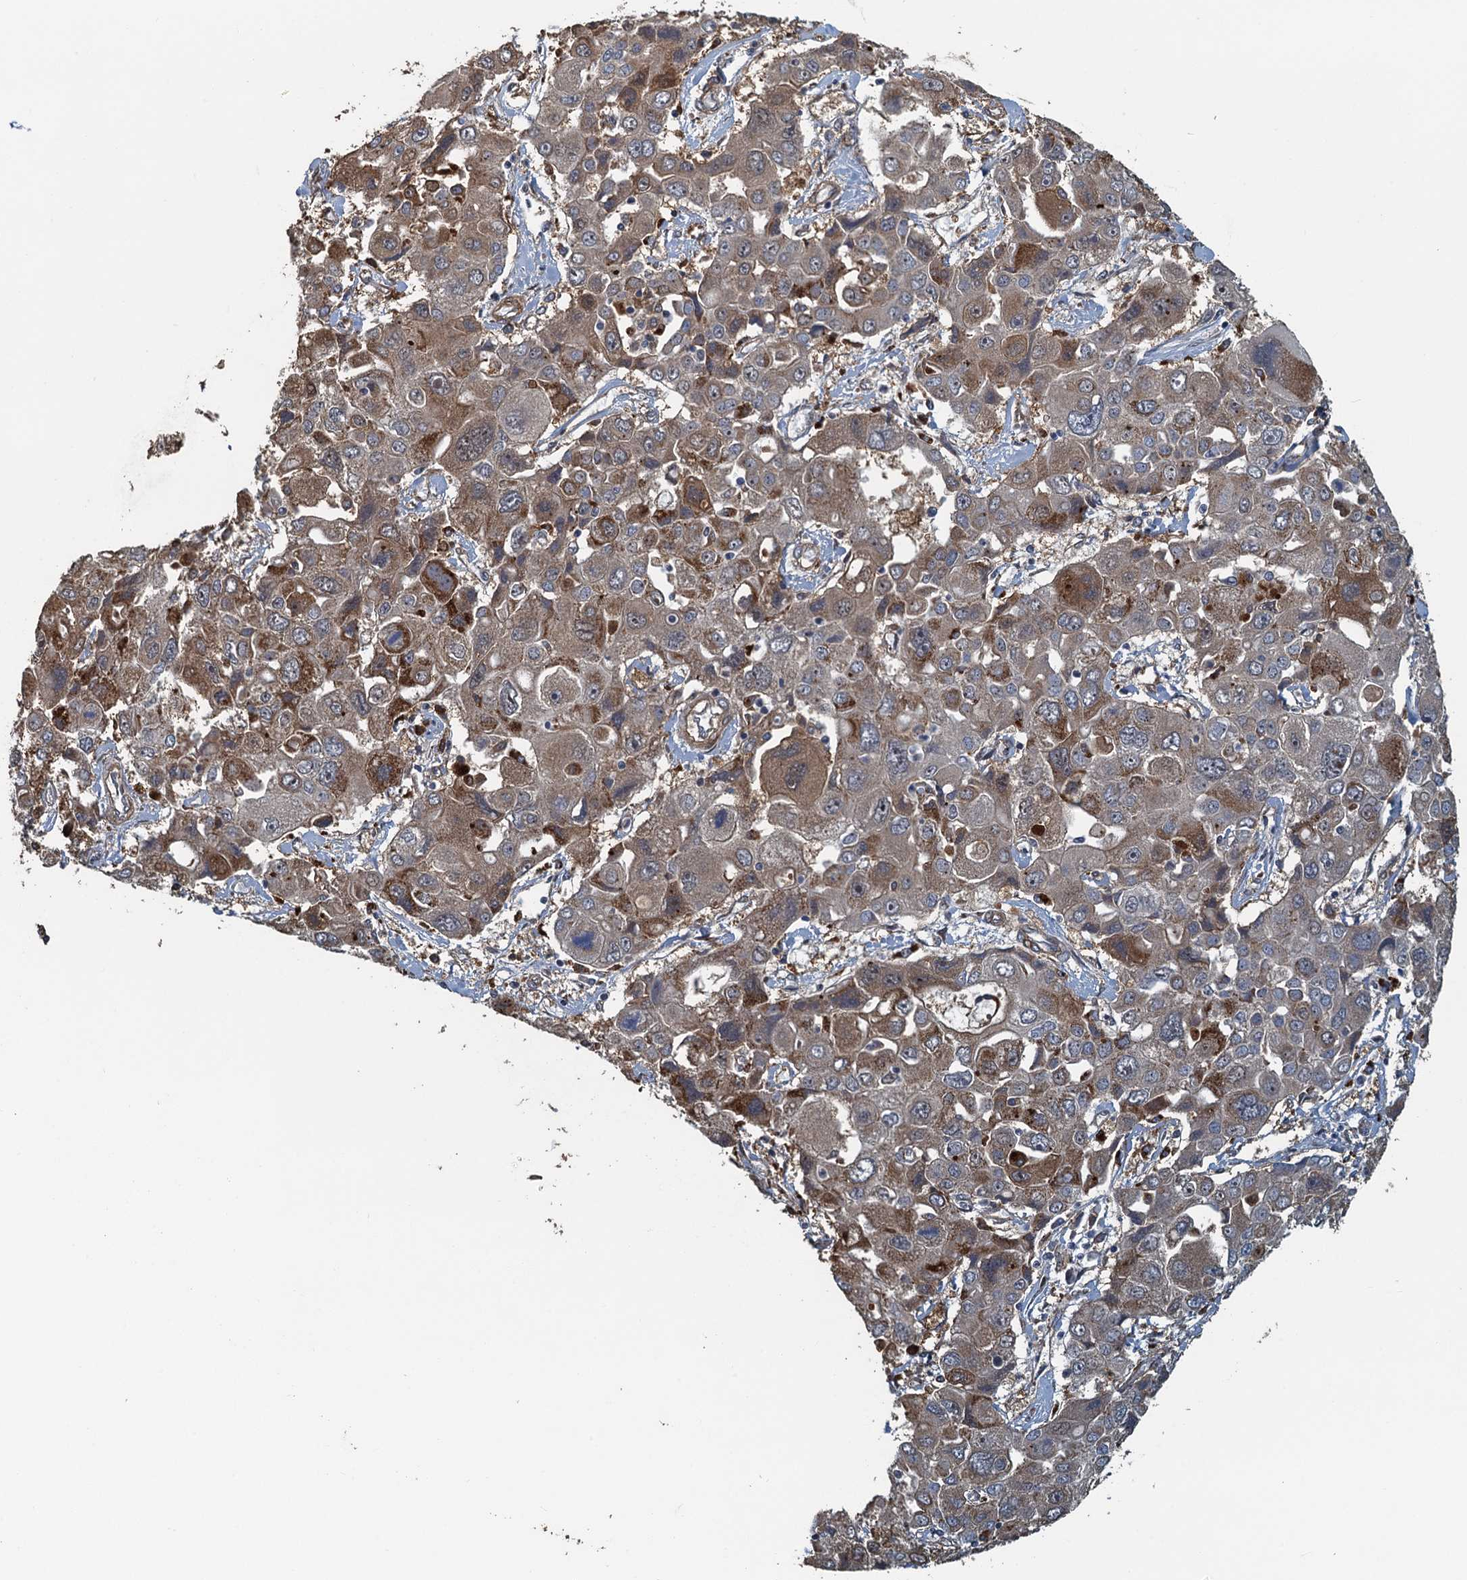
{"staining": {"intensity": "moderate", "quantity": ">75%", "location": "cytoplasmic/membranous"}, "tissue": "liver cancer", "cell_type": "Tumor cells", "image_type": "cancer", "snomed": [{"axis": "morphology", "description": "Cholangiocarcinoma"}, {"axis": "topography", "description": "Liver"}], "caption": "Immunohistochemistry (IHC) (DAB (3,3'-diaminobenzidine)) staining of cholangiocarcinoma (liver) exhibits moderate cytoplasmic/membranous protein positivity in about >75% of tumor cells. Using DAB (brown) and hematoxylin (blue) stains, captured at high magnification using brightfield microscopy.", "gene": "AGRN", "patient": {"sex": "male", "age": 67}}